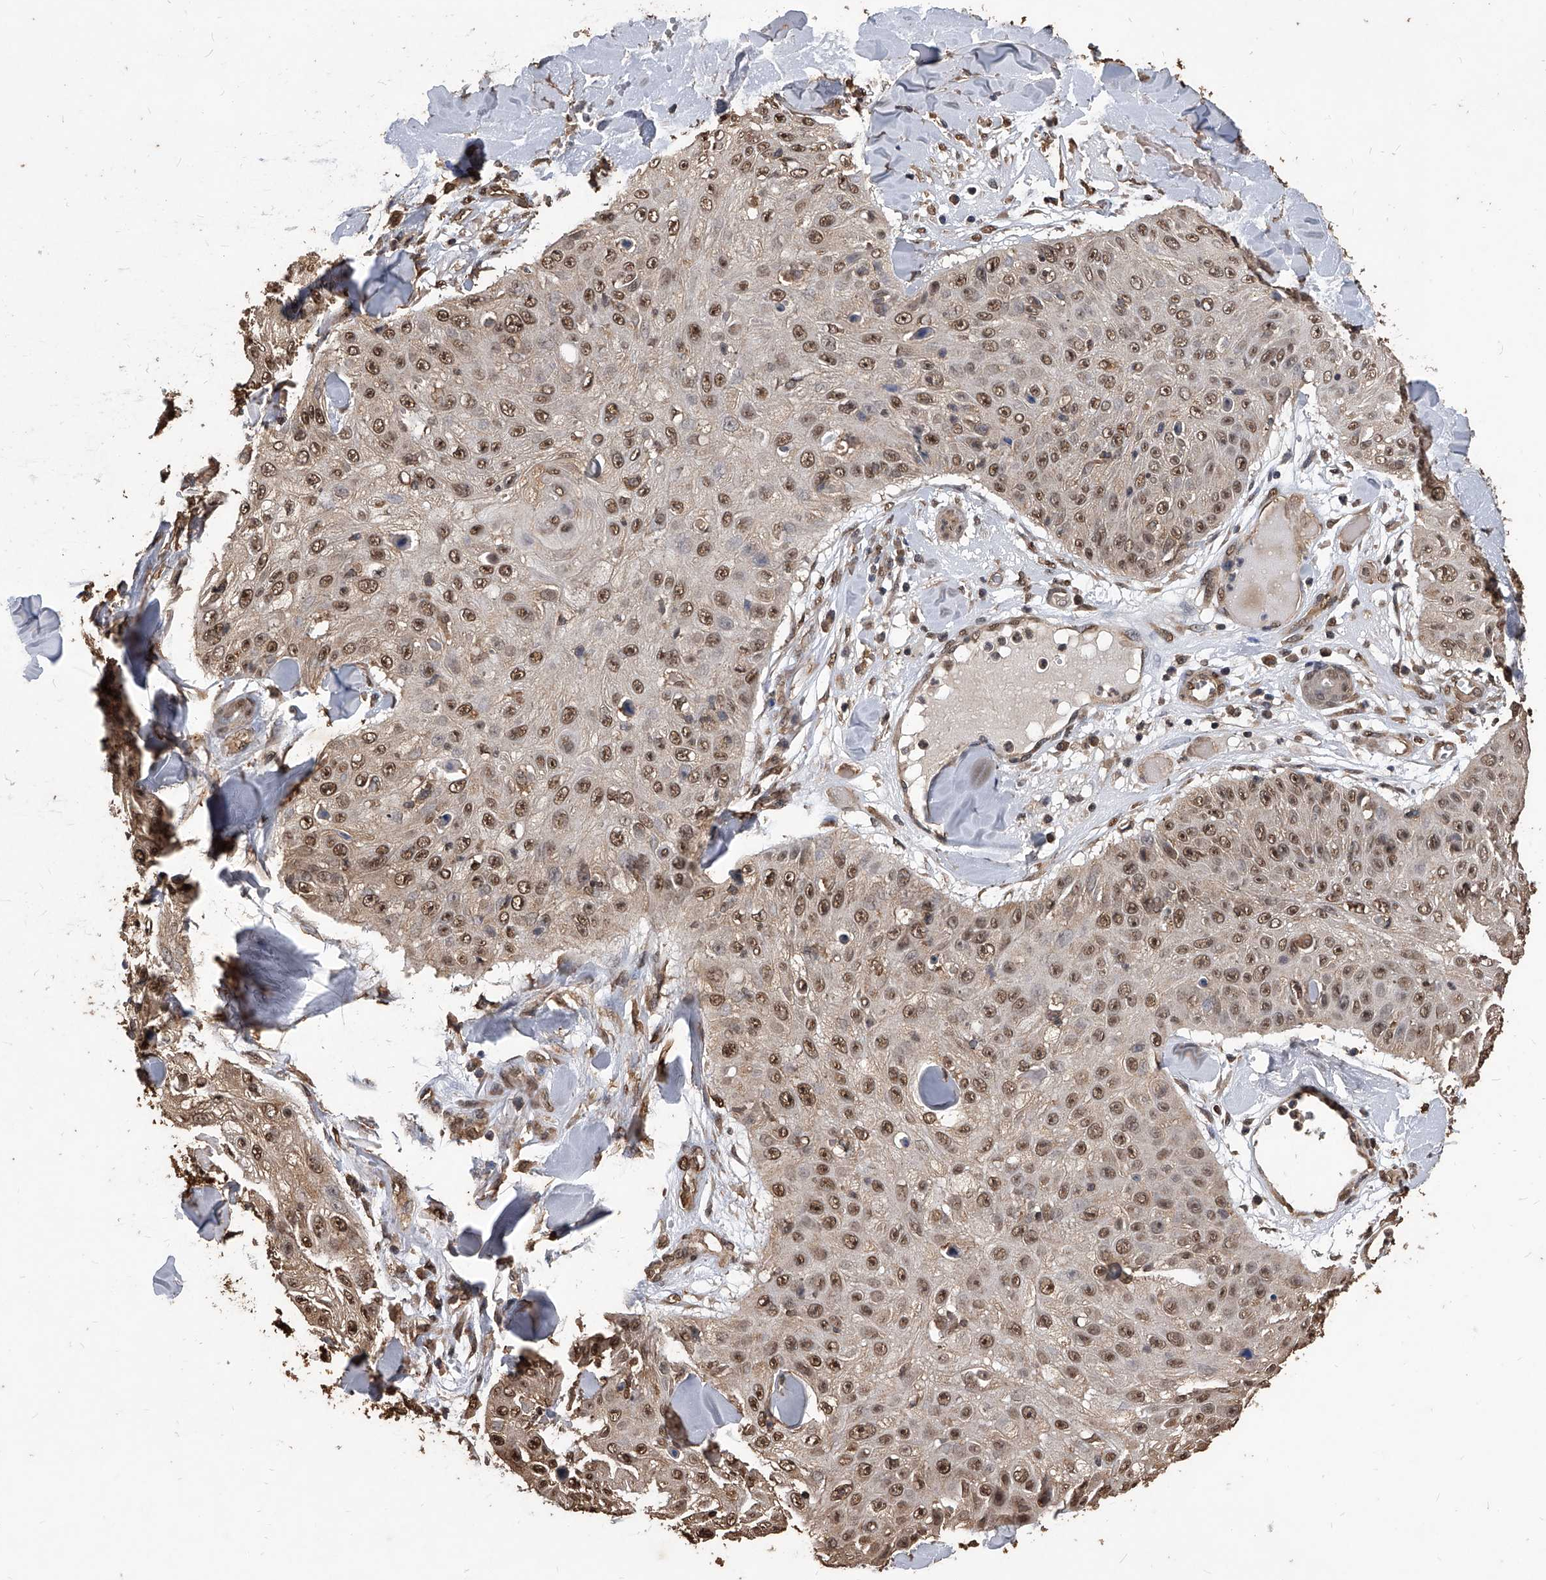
{"staining": {"intensity": "strong", "quantity": ">75%", "location": "nuclear"}, "tissue": "skin cancer", "cell_type": "Tumor cells", "image_type": "cancer", "snomed": [{"axis": "morphology", "description": "Squamous cell carcinoma, NOS"}, {"axis": "topography", "description": "Skin"}], "caption": "IHC histopathology image of human skin cancer stained for a protein (brown), which shows high levels of strong nuclear expression in approximately >75% of tumor cells.", "gene": "FBXL4", "patient": {"sex": "male", "age": 86}}